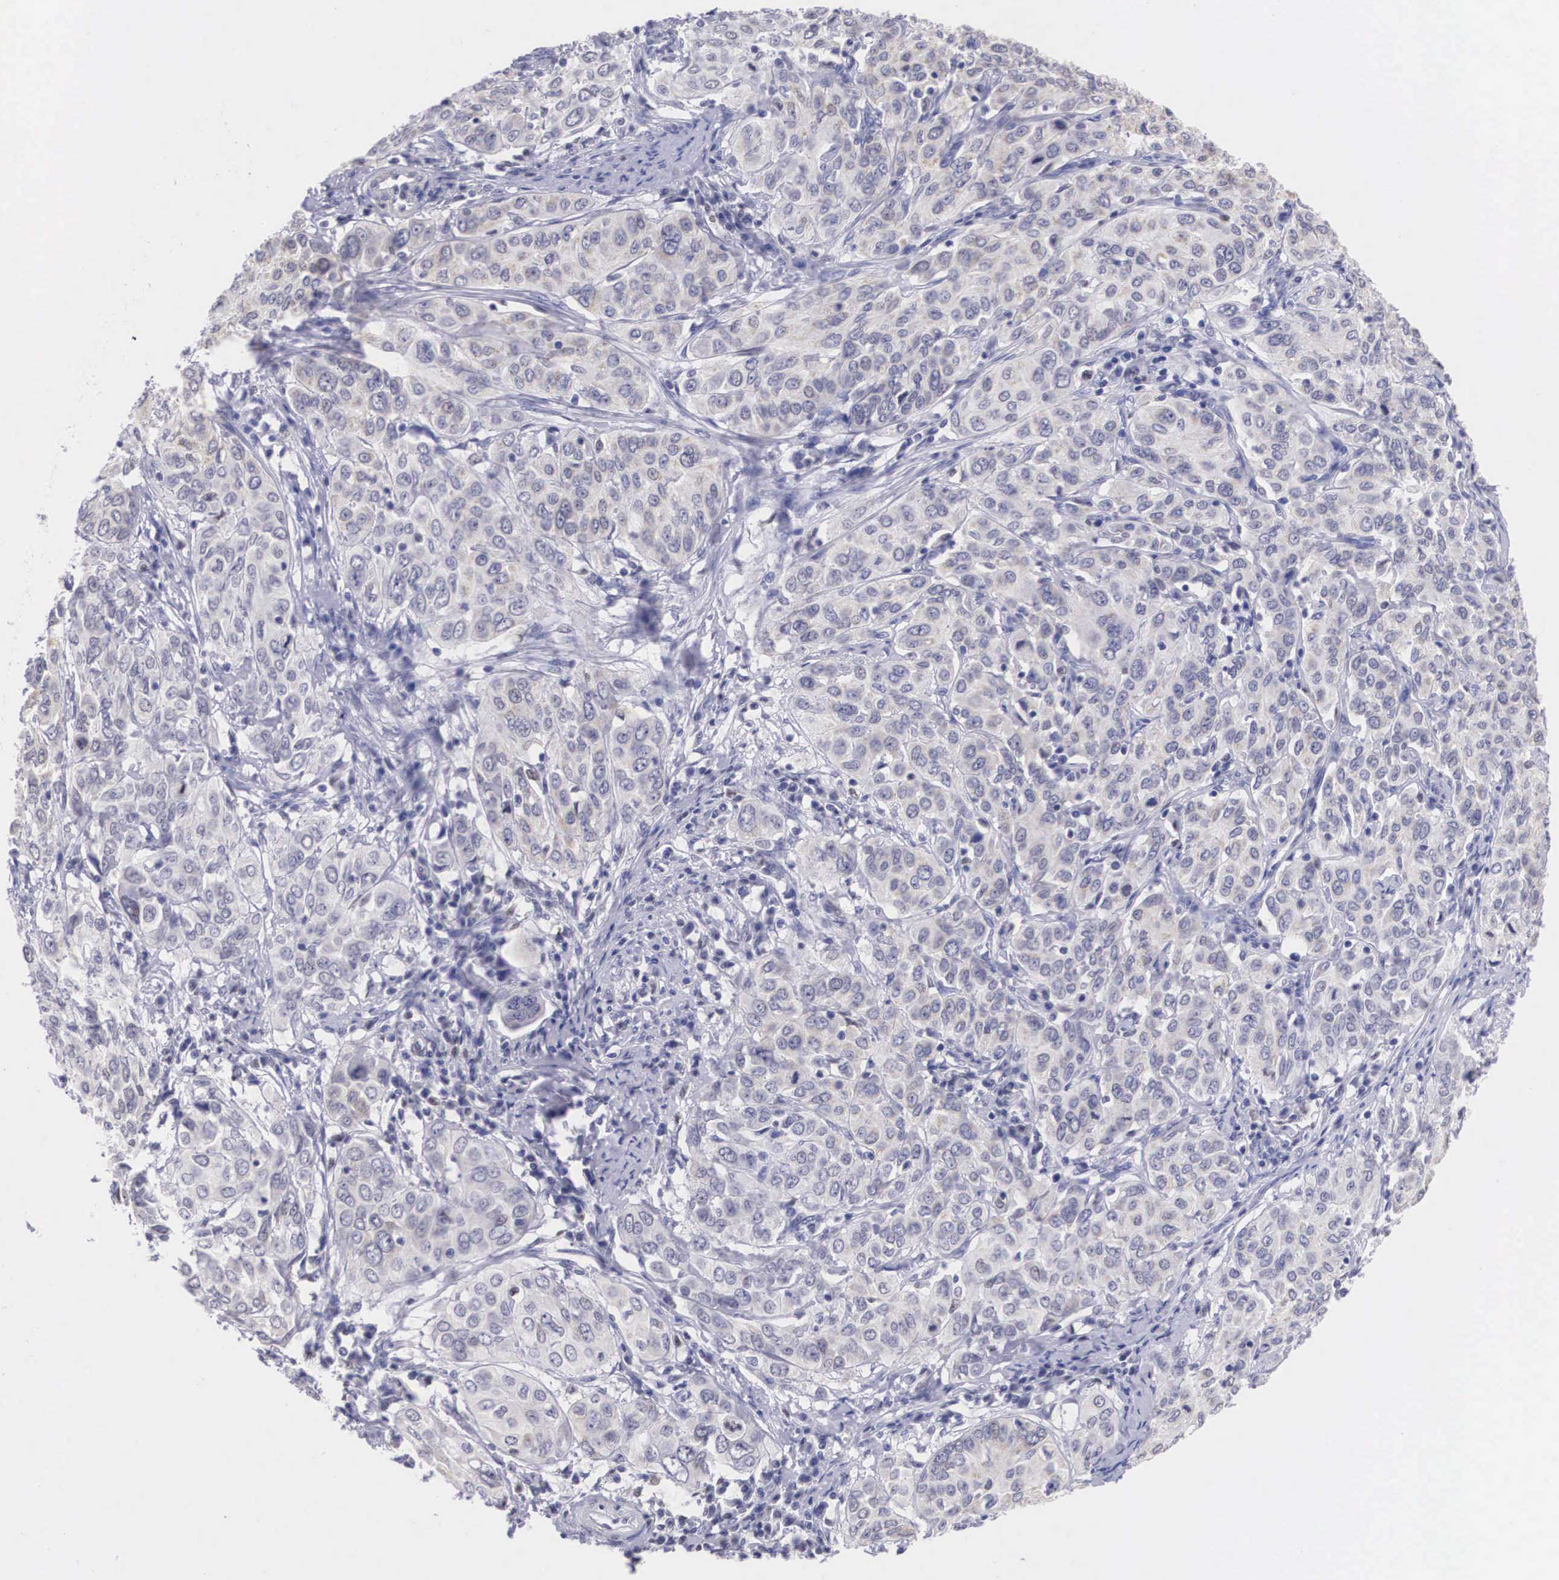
{"staining": {"intensity": "negative", "quantity": "none", "location": "none"}, "tissue": "cervical cancer", "cell_type": "Tumor cells", "image_type": "cancer", "snomed": [{"axis": "morphology", "description": "Squamous cell carcinoma, NOS"}, {"axis": "topography", "description": "Cervix"}], "caption": "Immunohistochemistry of cervical cancer demonstrates no staining in tumor cells.", "gene": "ETV6", "patient": {"sex": "female", "age": 38}}